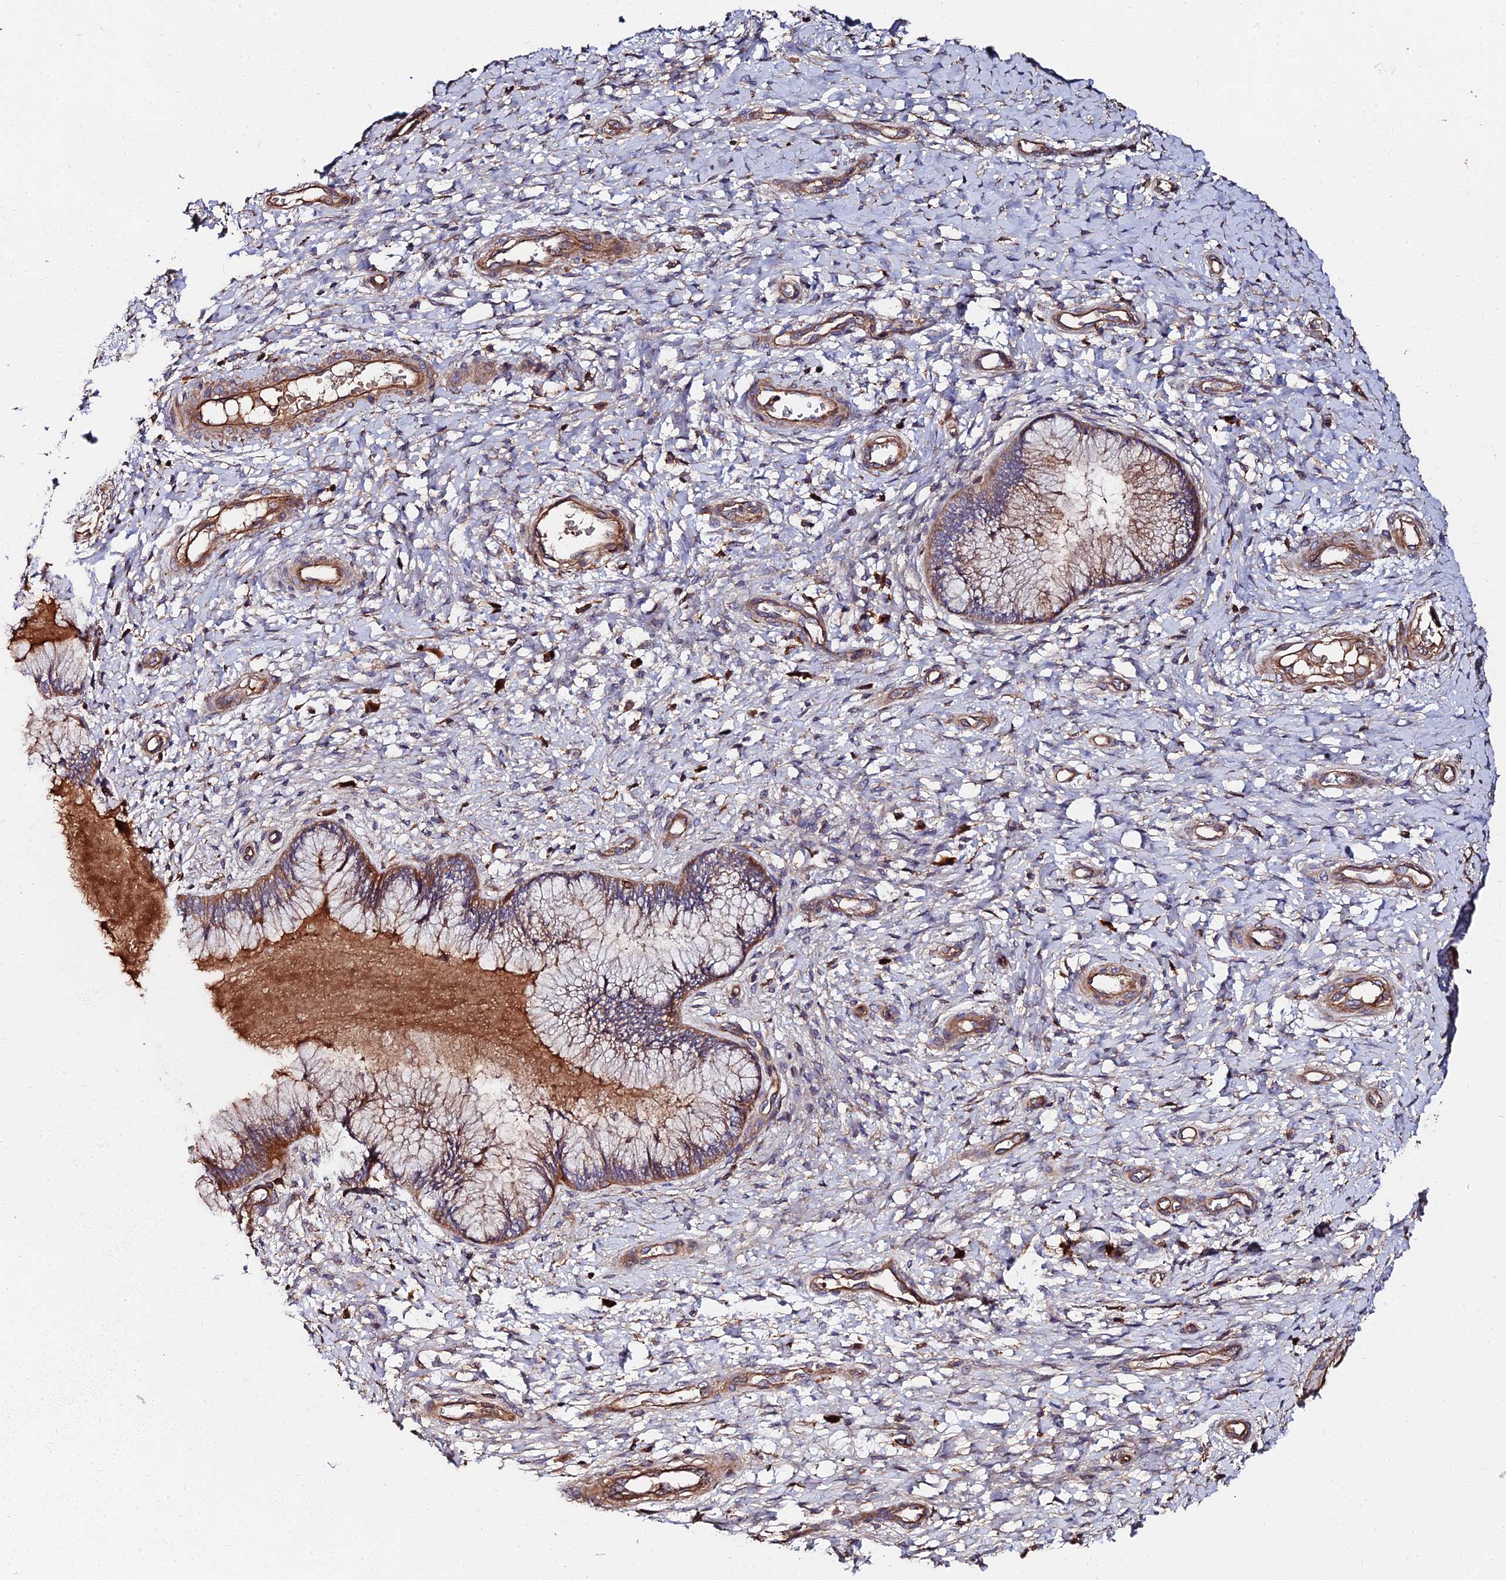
{"staining": {"intensity": "moderate", "quantity": "25%-75%", "location": "cytoplasmic/membranous"}, "tissue": "cervix", "cell_type": "Glandular cells", "image_type": "normal", "snomed": [{"axis": "morphology", "description": "Normal tissue, NOS"}, {"axis": "topography", "description": "Cervix"}], "caption": "An image showing moderate cytoplasmic/membranous staining in approximately 25%-75% of glandular cells in unremarkable cervix, as visualized by brown immunohistochemical staining.", "gene": "EXT1", "patient": {"sex": "female", "age": 33}}